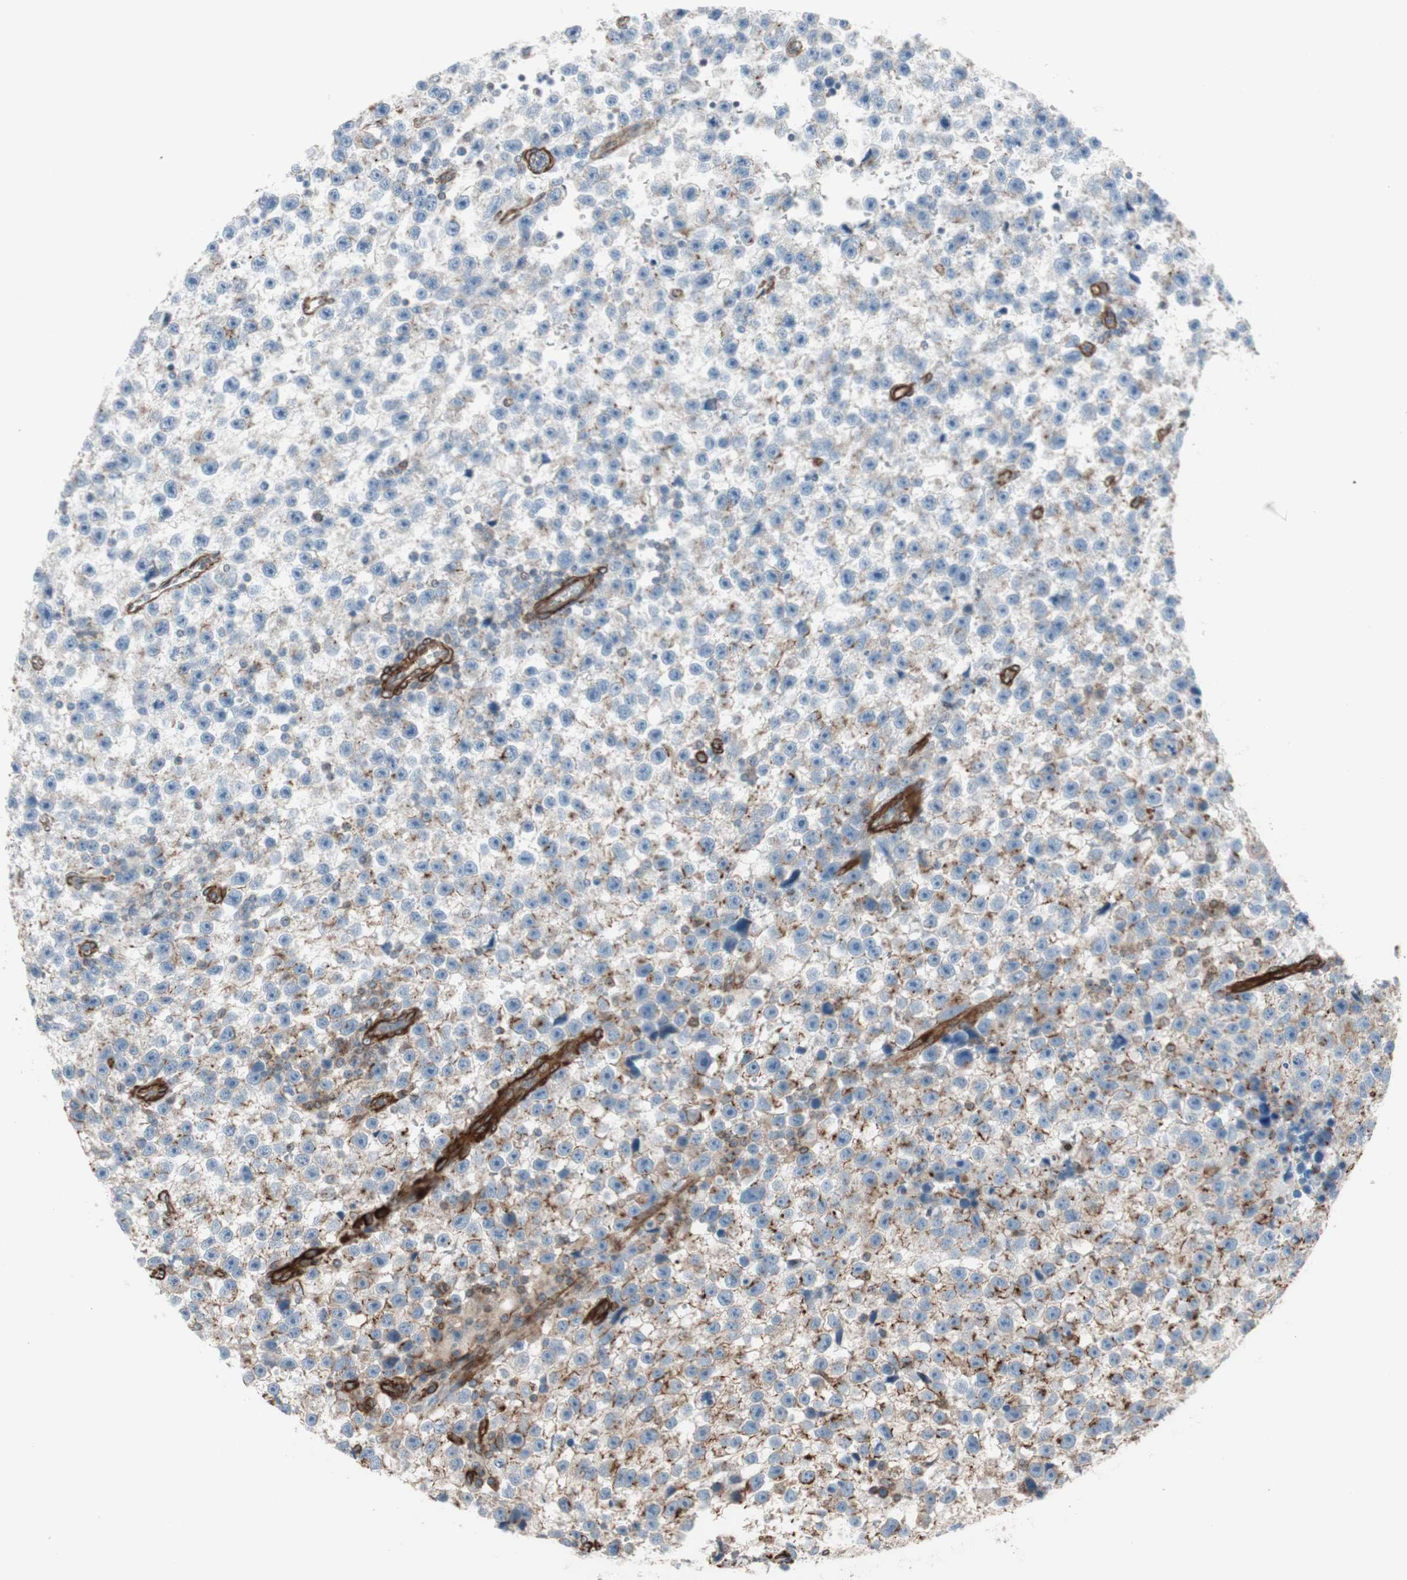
{"staining": {"intensity": "moderate", "quantity": "<25%", "location": "cytoplasmic/membranous"}, "tissue": "testis cancer", "cell_type": "Tumor cells", "image_type": "cancer", "snomed": [{"axis": "morphology", "description": "Seminoma, NOS"}, {"axis": "topography", "description": "Testis"}], "caption": "The immunohistochemical stain shows moderate cytoplasmic/membranous staining in tumor cells of testis cancer tissue.", "gene": "TCTA", "patient": {"sex": "male", "age": 33}}